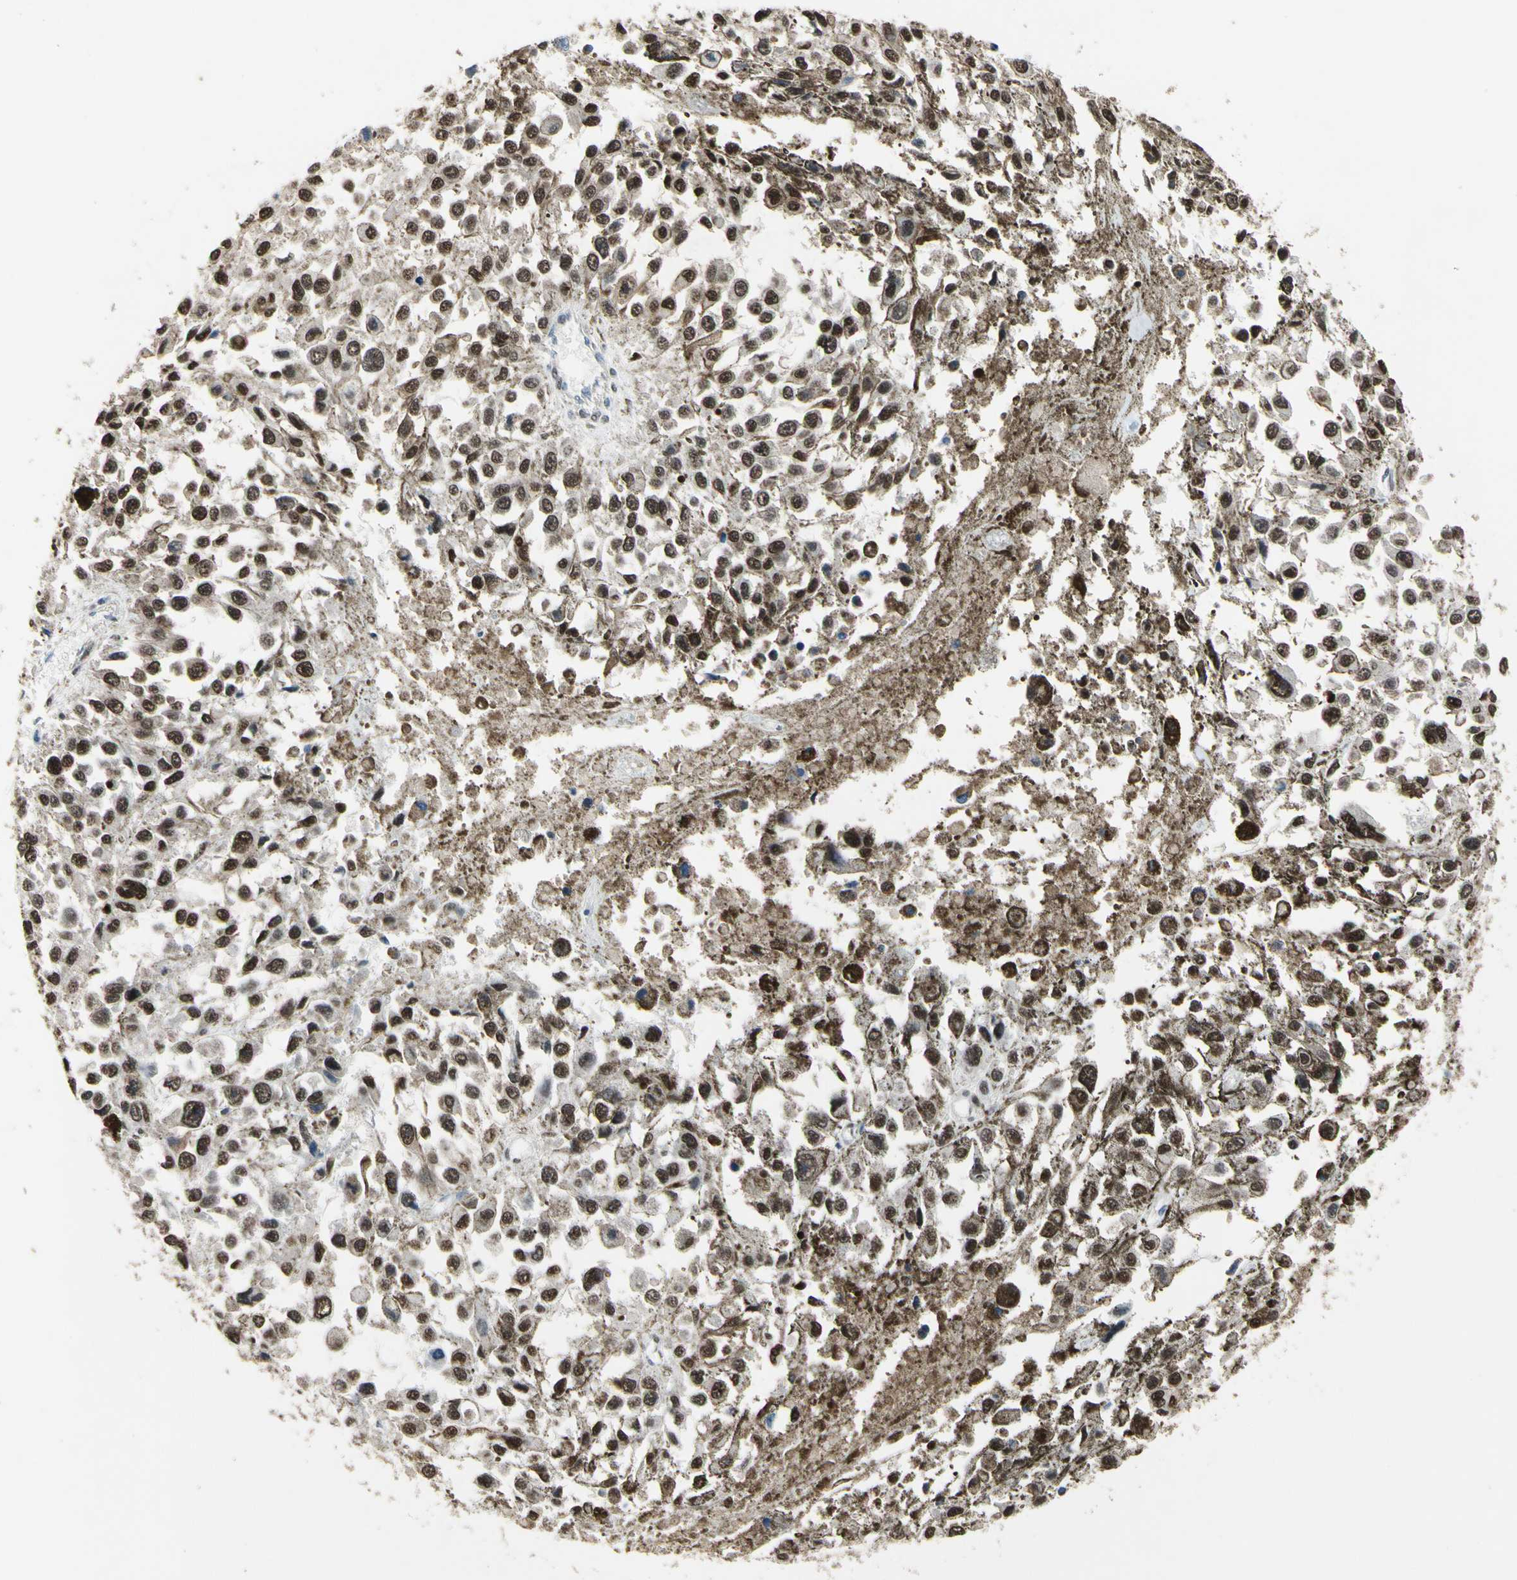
{"staining": {"intensity": "strong", "quantity": ">75%", "location": "nuclear"}, "tissue": "melanoma", "cell_type": "Tumor cells", "image_type": "cancer", "snomed": [{"axis": "morphology", "description": "Malignant melanoma, Metastatic site"}, {"axis": "topography", "description": "Lymph node"}], "caption": "DAB (3,3'-diaminobenzidine) immunohistochemical staining of malignant melanoma (metastatic site) demonstrates strong nuclear protein positivity in about >75% of tumor cells.", "gene": "ZNF174", "patient": {"sex": "male", "age": 59}}